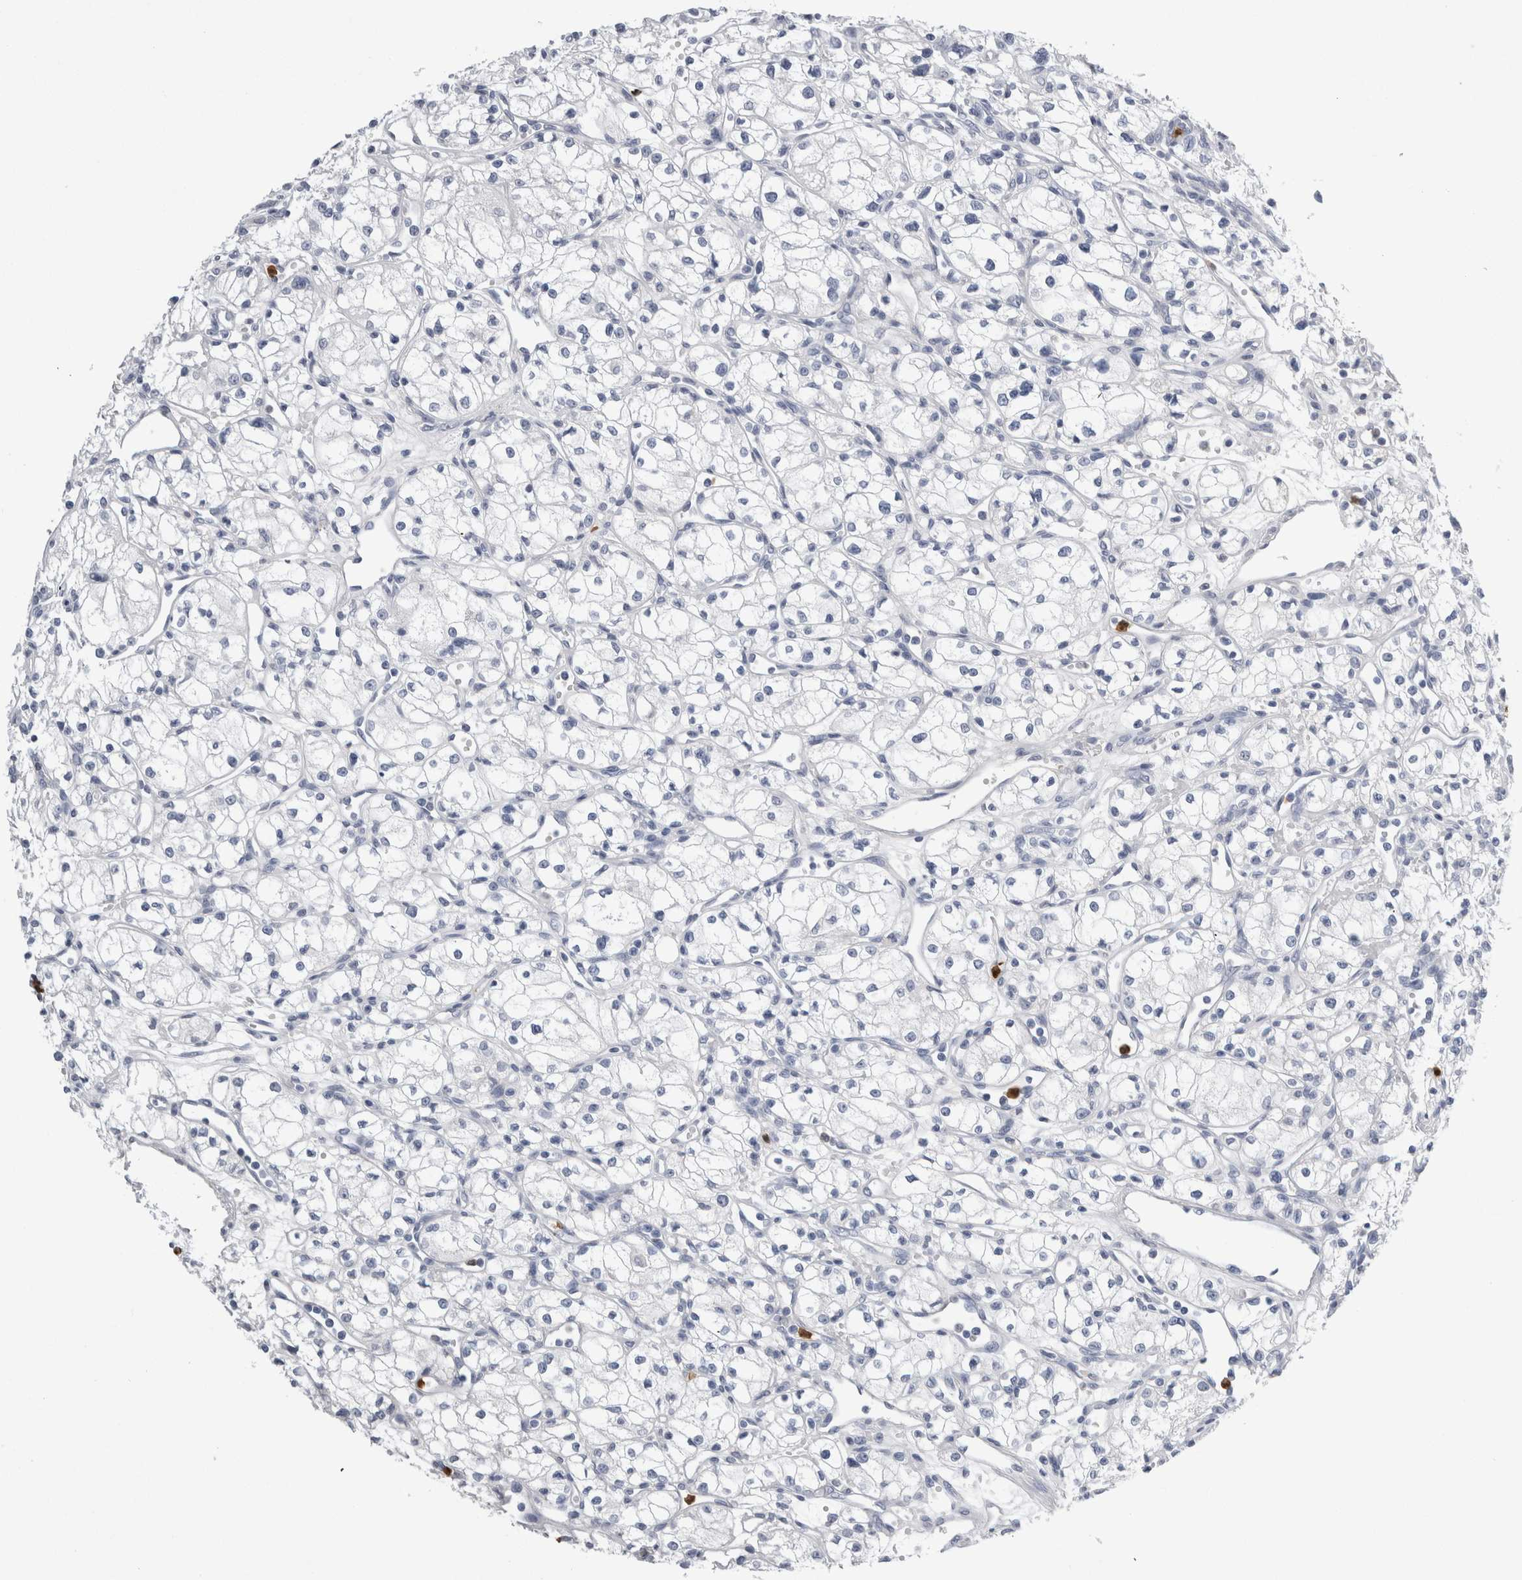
{"staining": {"intensity": "negative", "quantity": "none", "location": "none"}, "tissue": "renal cancer", "cell_type": "Tumor cells", "image_type": "cancer", "snomed": [{"axis": "morphology", "description": "Normal tissue, NOS"}, {"axis": "morphology", "description": "Adenocarcinoma, NOS"}, {"axis": "topography", "description": "Kidney"}], "caption": "Tumor cells show no significant protein expression in adenocarcinoma (renal). (DAB immunohistochemistry (IHC), high magnification).", "gene": "S100A12", "patient": {"sex": "male", "age": 59}}